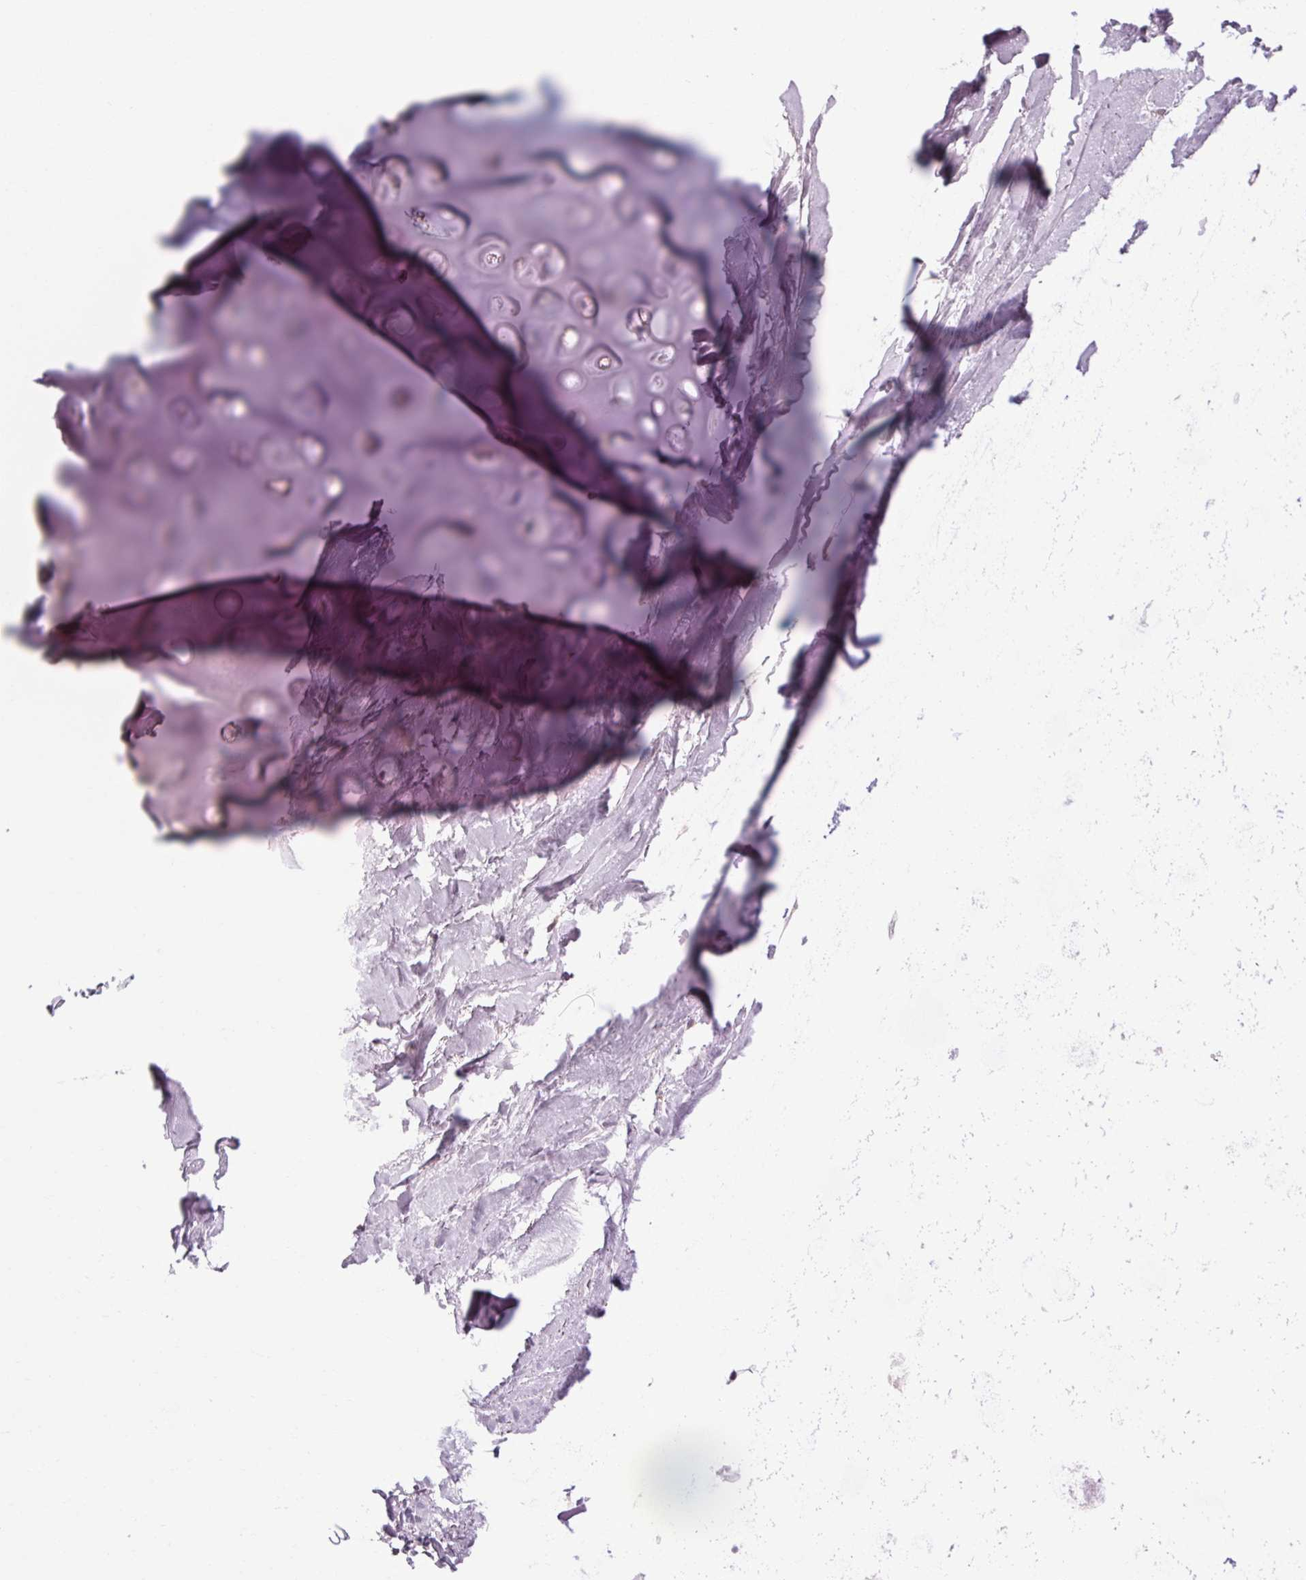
{"staining": {"intensity": "negative", "quantity": "none", "location": "none"}, "tissue": "adipose tissue", "cell_type": "Adipocytes", "image_type": "normal", "snomed": [{"axis": "morphology", "description": "Normal tissue, NOS"}, {"axis": "topography", "description": "Cartilage tissue"}, {"axis": "topography", "description": "Bronchus"}], "caption": "Photomicrograph shows no significant protein positivity in adipocytes of benign adipose tissue. Nuclei are stained in blue.", "gene": "KLHL40", "patient": {"sex": "female", "age": 79}}